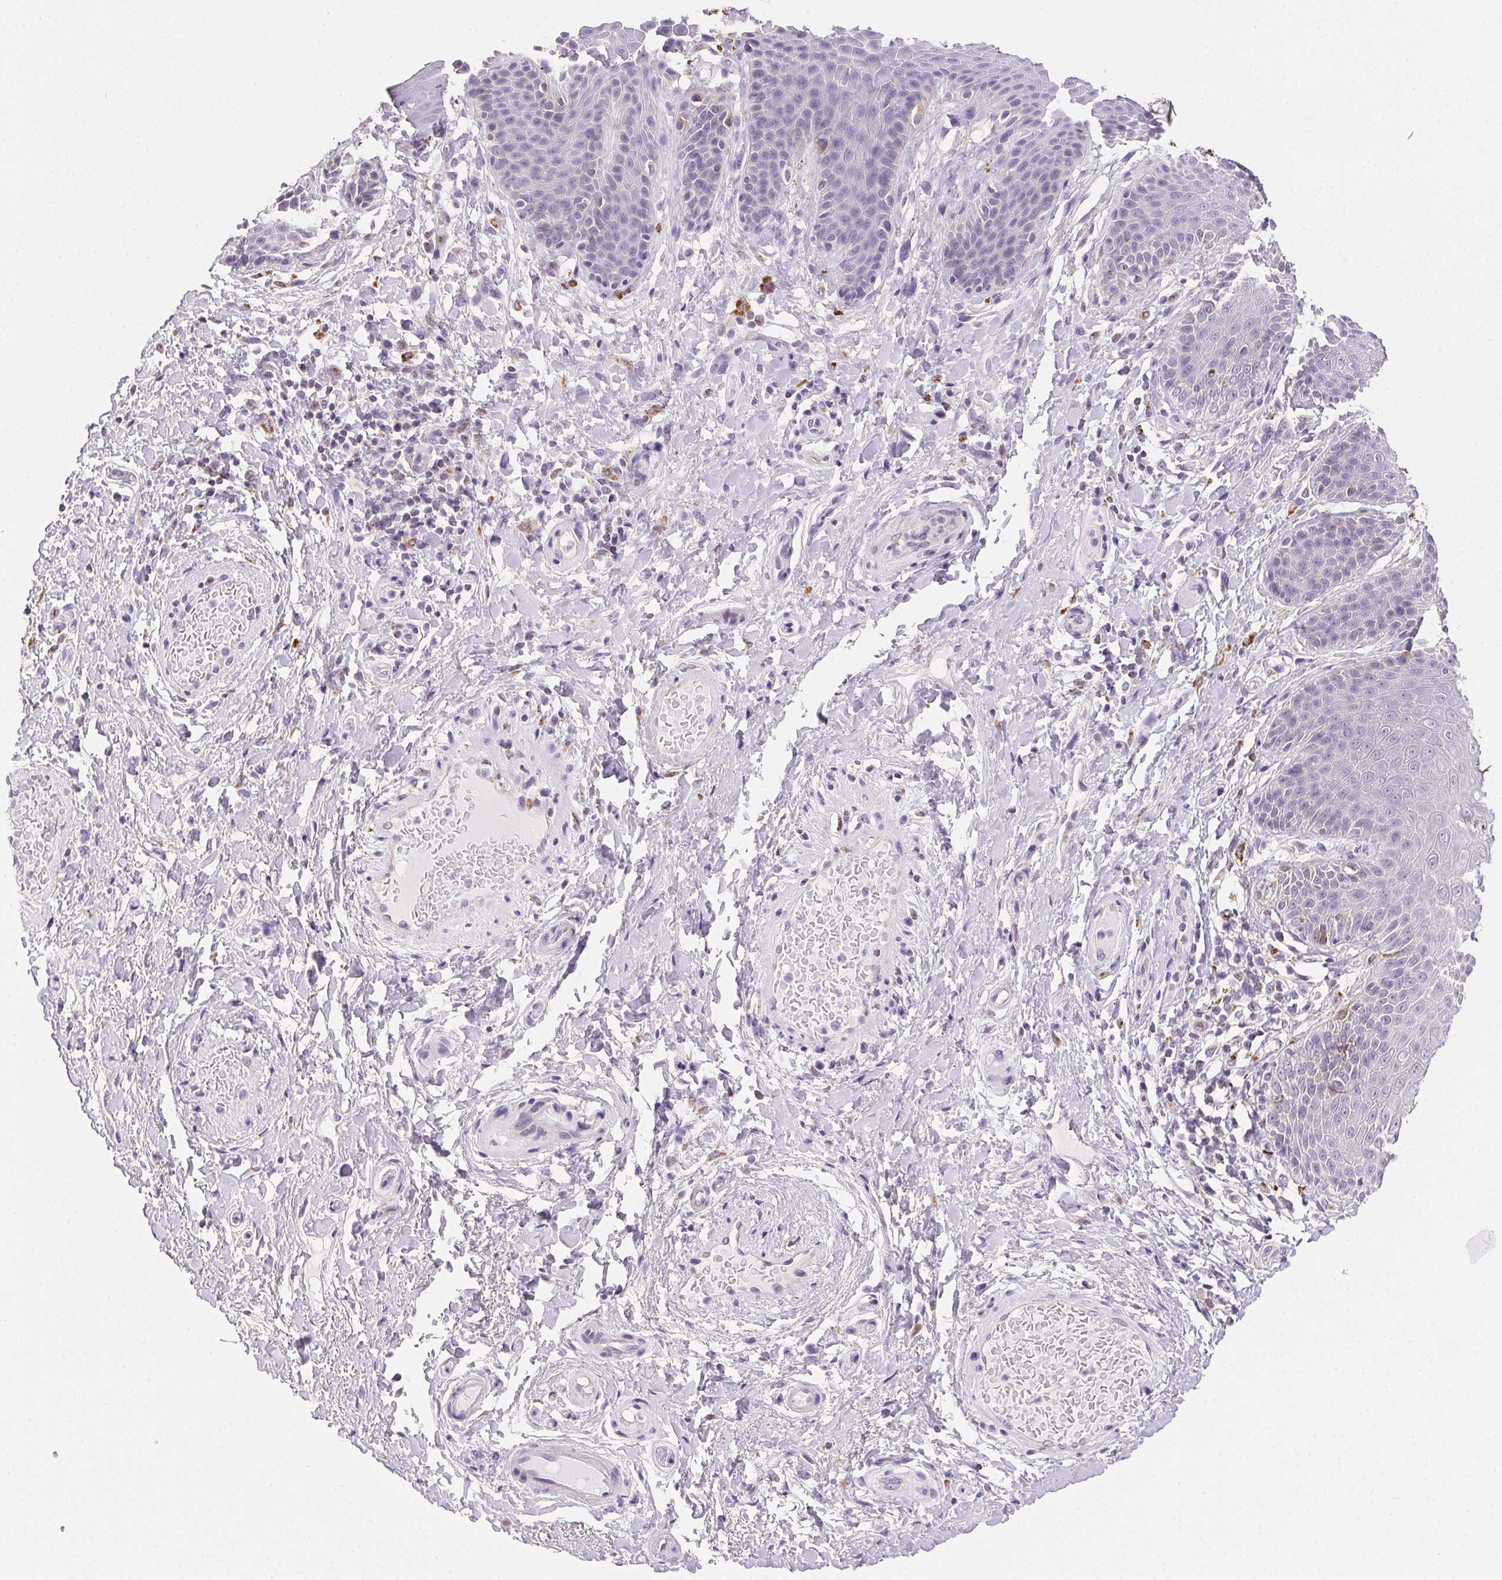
{"staining": {"intensity": "negative", "quantity": "none", "location": "none"}, "tissue": "skin", "cell_type": "Epidermal cells", "image_type": "normal", "snomed": [{"axis": "morphology", "description": "Normal tissue, NOS"}, {"axis": "topography", "description": "Anal"}, {"axis": "topography", "description": "Peripheral nerve tissue"}], "caption": "Immunohistochemical staining of benign skin exhibits no significant positivity in epidermal cells.", "gene": "LIPA", "patient": {"sex": "male", "age": 51}}